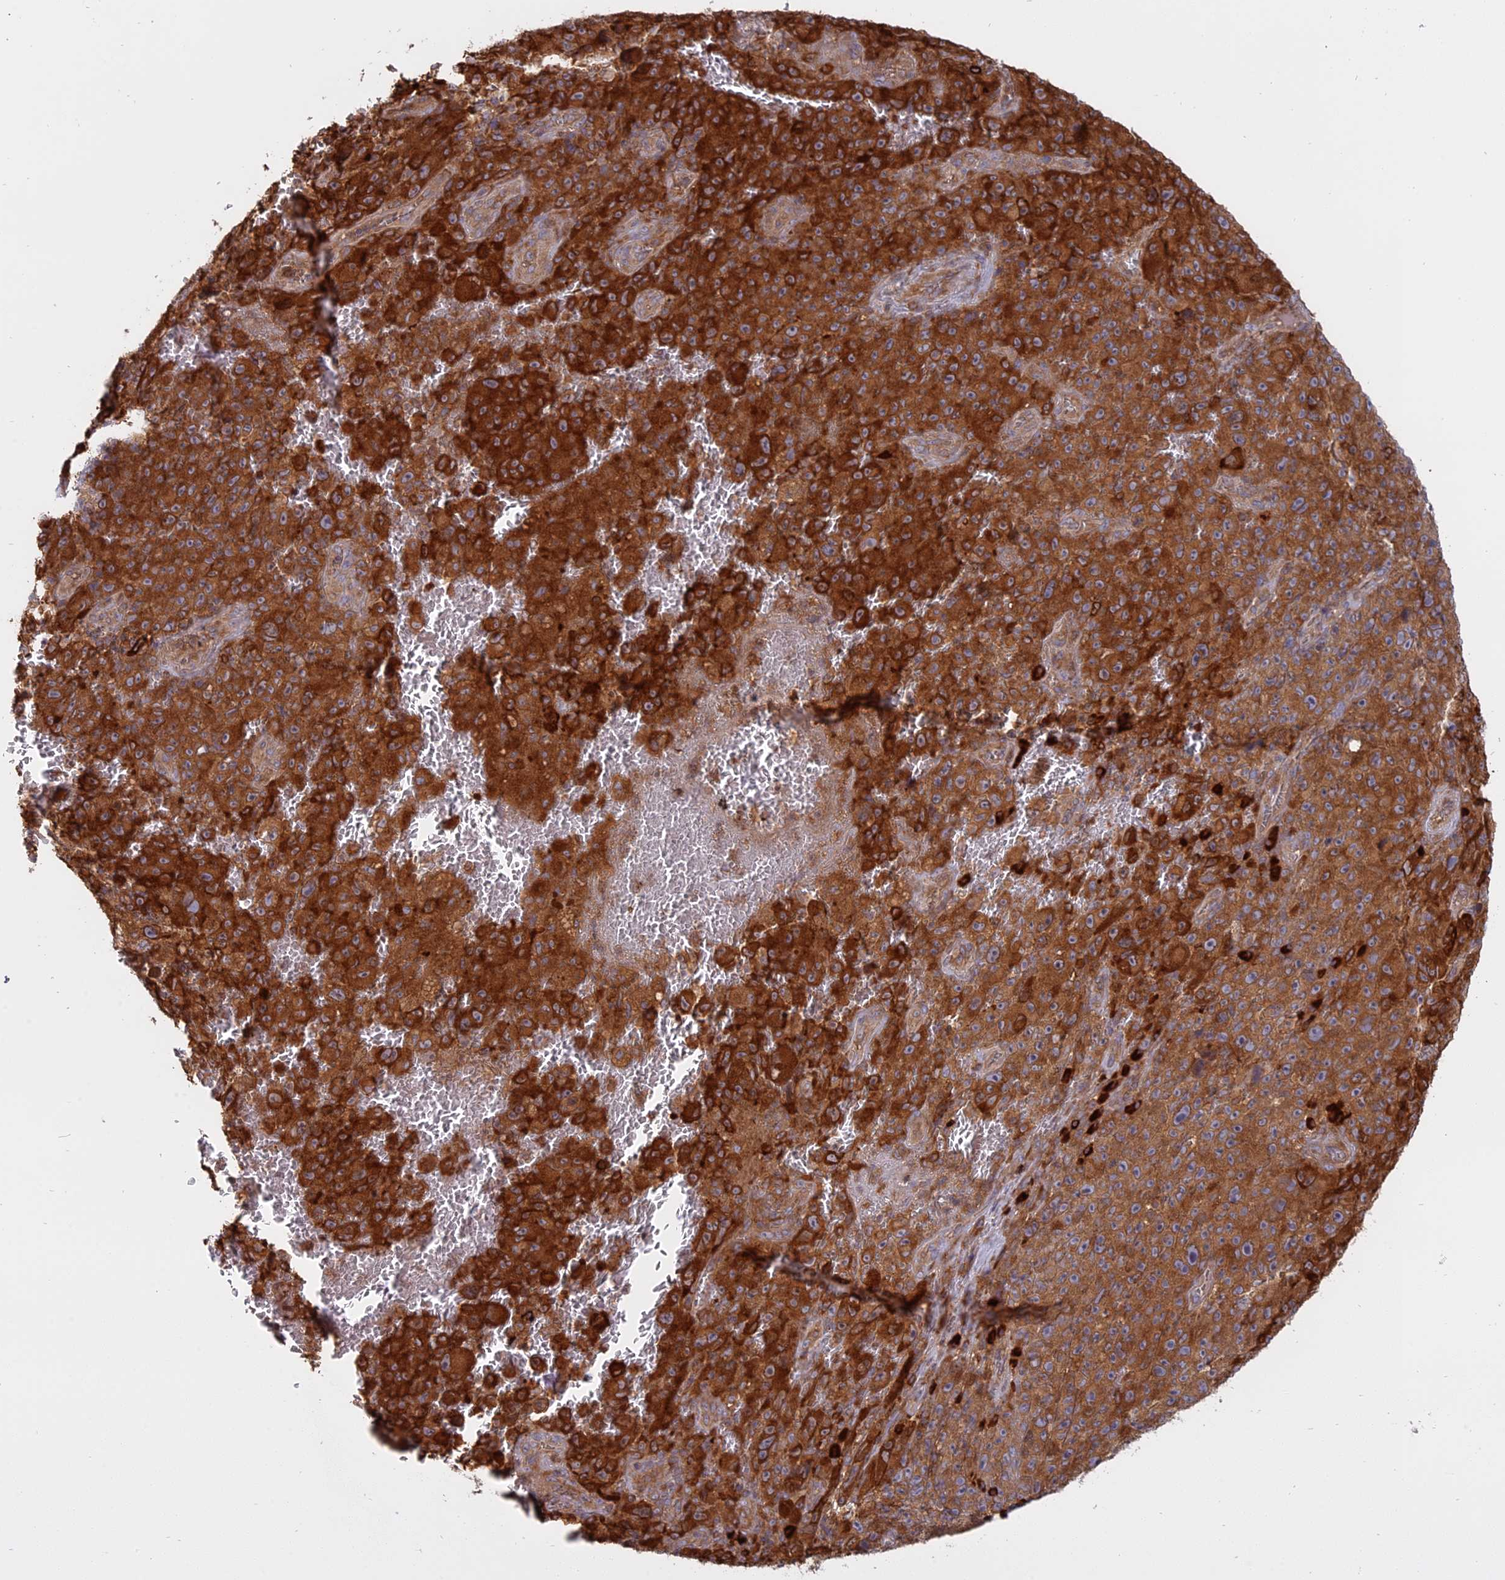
{"staining": {"intensity": "strong", "quantity": ">75%", "location": "cytoplasmic/membranous"}, "tissue": "melanoma", "cell_type": "Tumor cells", "image_type": "cancer", "snomed": [{"axis": "morphology", "description": "Malignant melanoma, NOS"}, {"axis": "topography", "description": "Skin"}], "caption": "The image reveals immunohistochemical staining of melanoma. There is strong cytoplasmic/membranous positivity is seen in approximately >75% of tumor cells. Using DAB (brown) and hematoxylin (blue) stains, captured at high magnification using brightfield microscopy.", "gene": "TMEM208", "patient": {"sex": "female", "age": 82}}